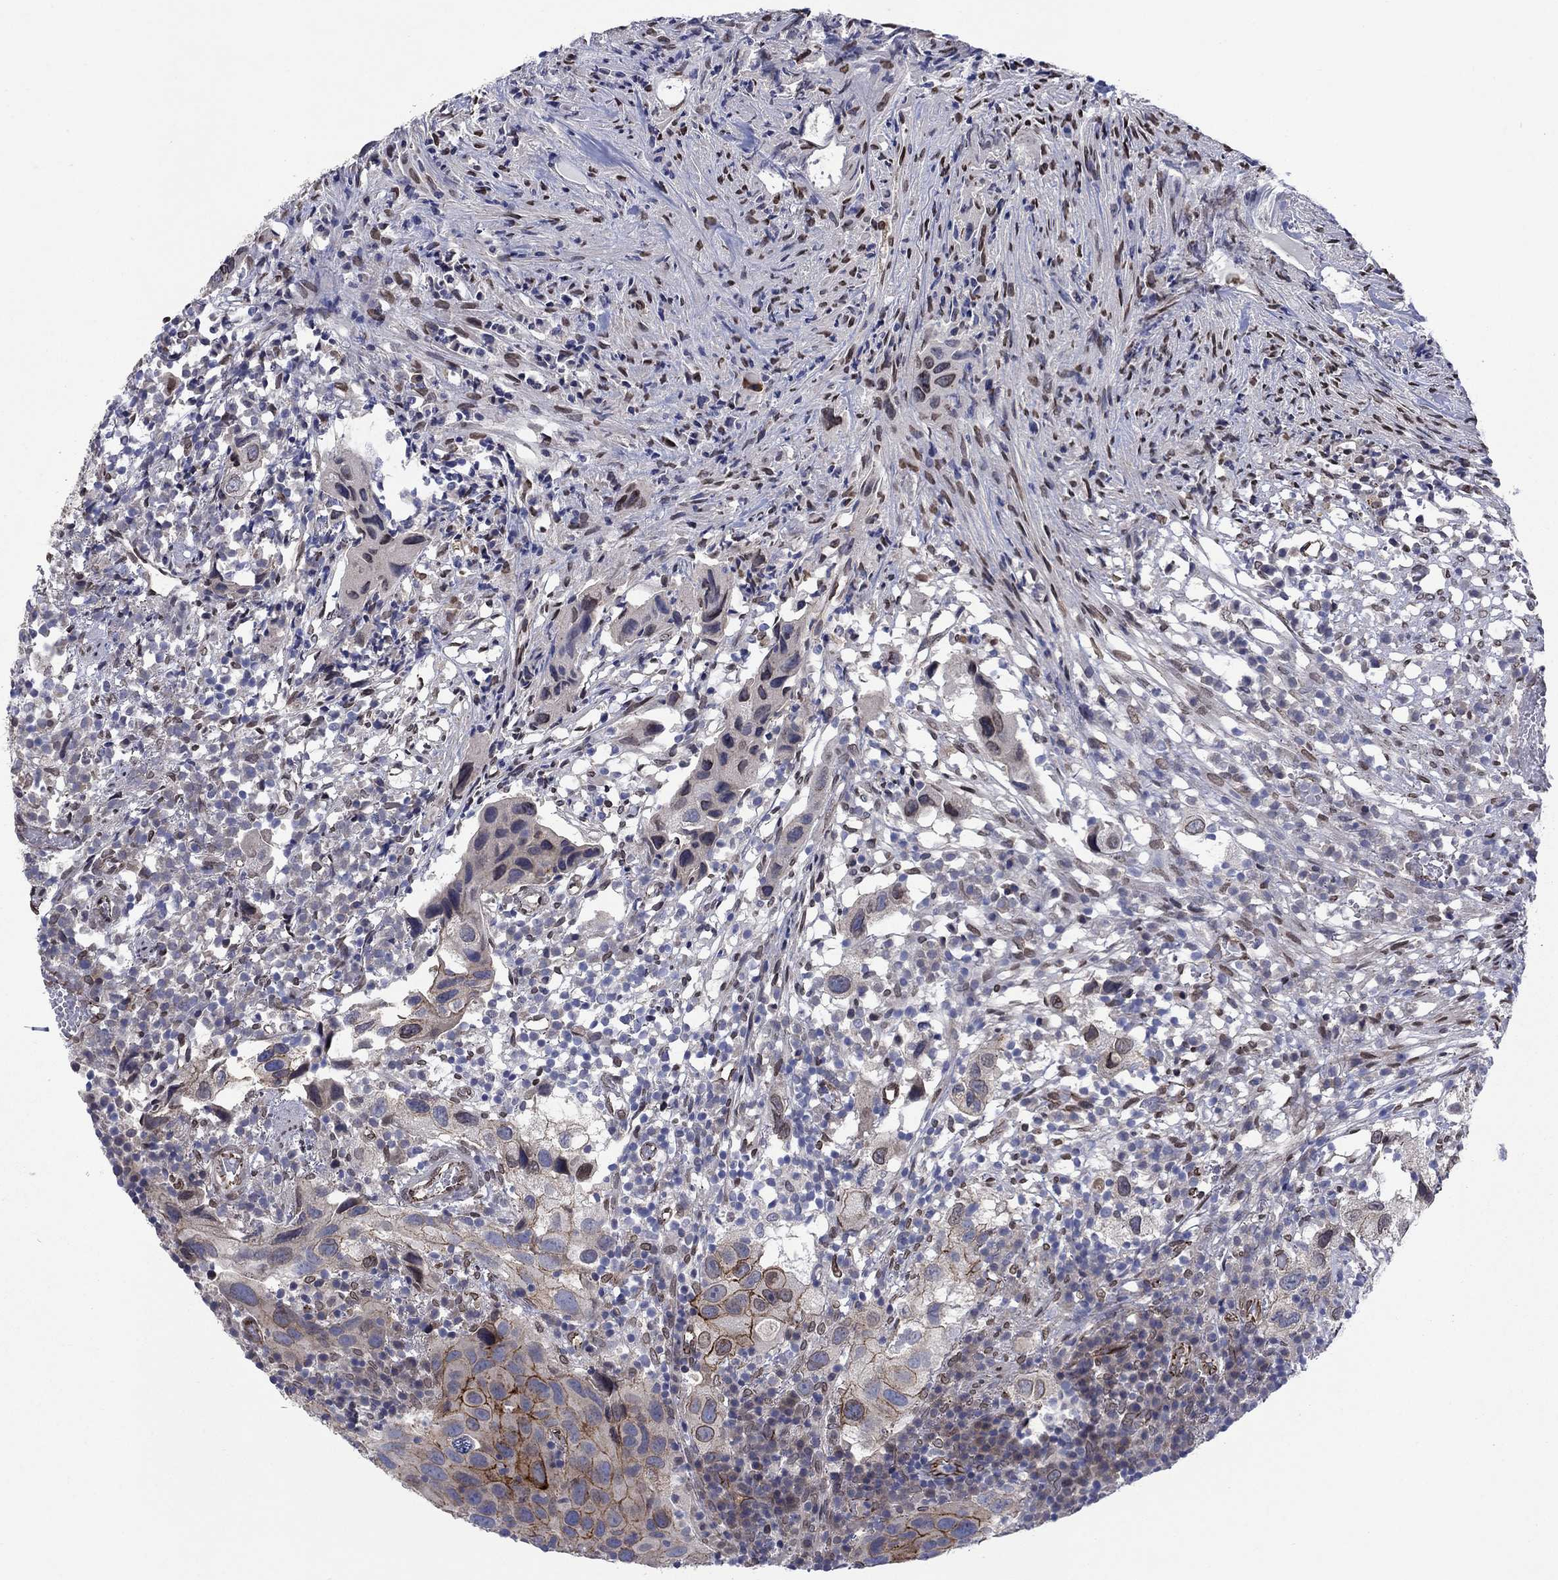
{"staining": {"intensity": "moderate", "quantity": "25%-75%", "location": "cytoplasmic/membranous"}, "tissue": "urothelial cancer", "cell_type": "Tumor cells", "image_type": "cancer", "snomed": [{"axis": "morphology", "description": "Urothelial carcinoma, High grade"}, {"axis": "topography", "description": "Urinary bladder"}], "caption": "Protein expression by immunohistochemistry (IHC) demonstrates moderate cytoplasmic/membranous positivity in about 25%-75% of tumor cells in urothelial cancer.", "gene": "EMC9", "patient": {"sex": "male", "age": 79}}